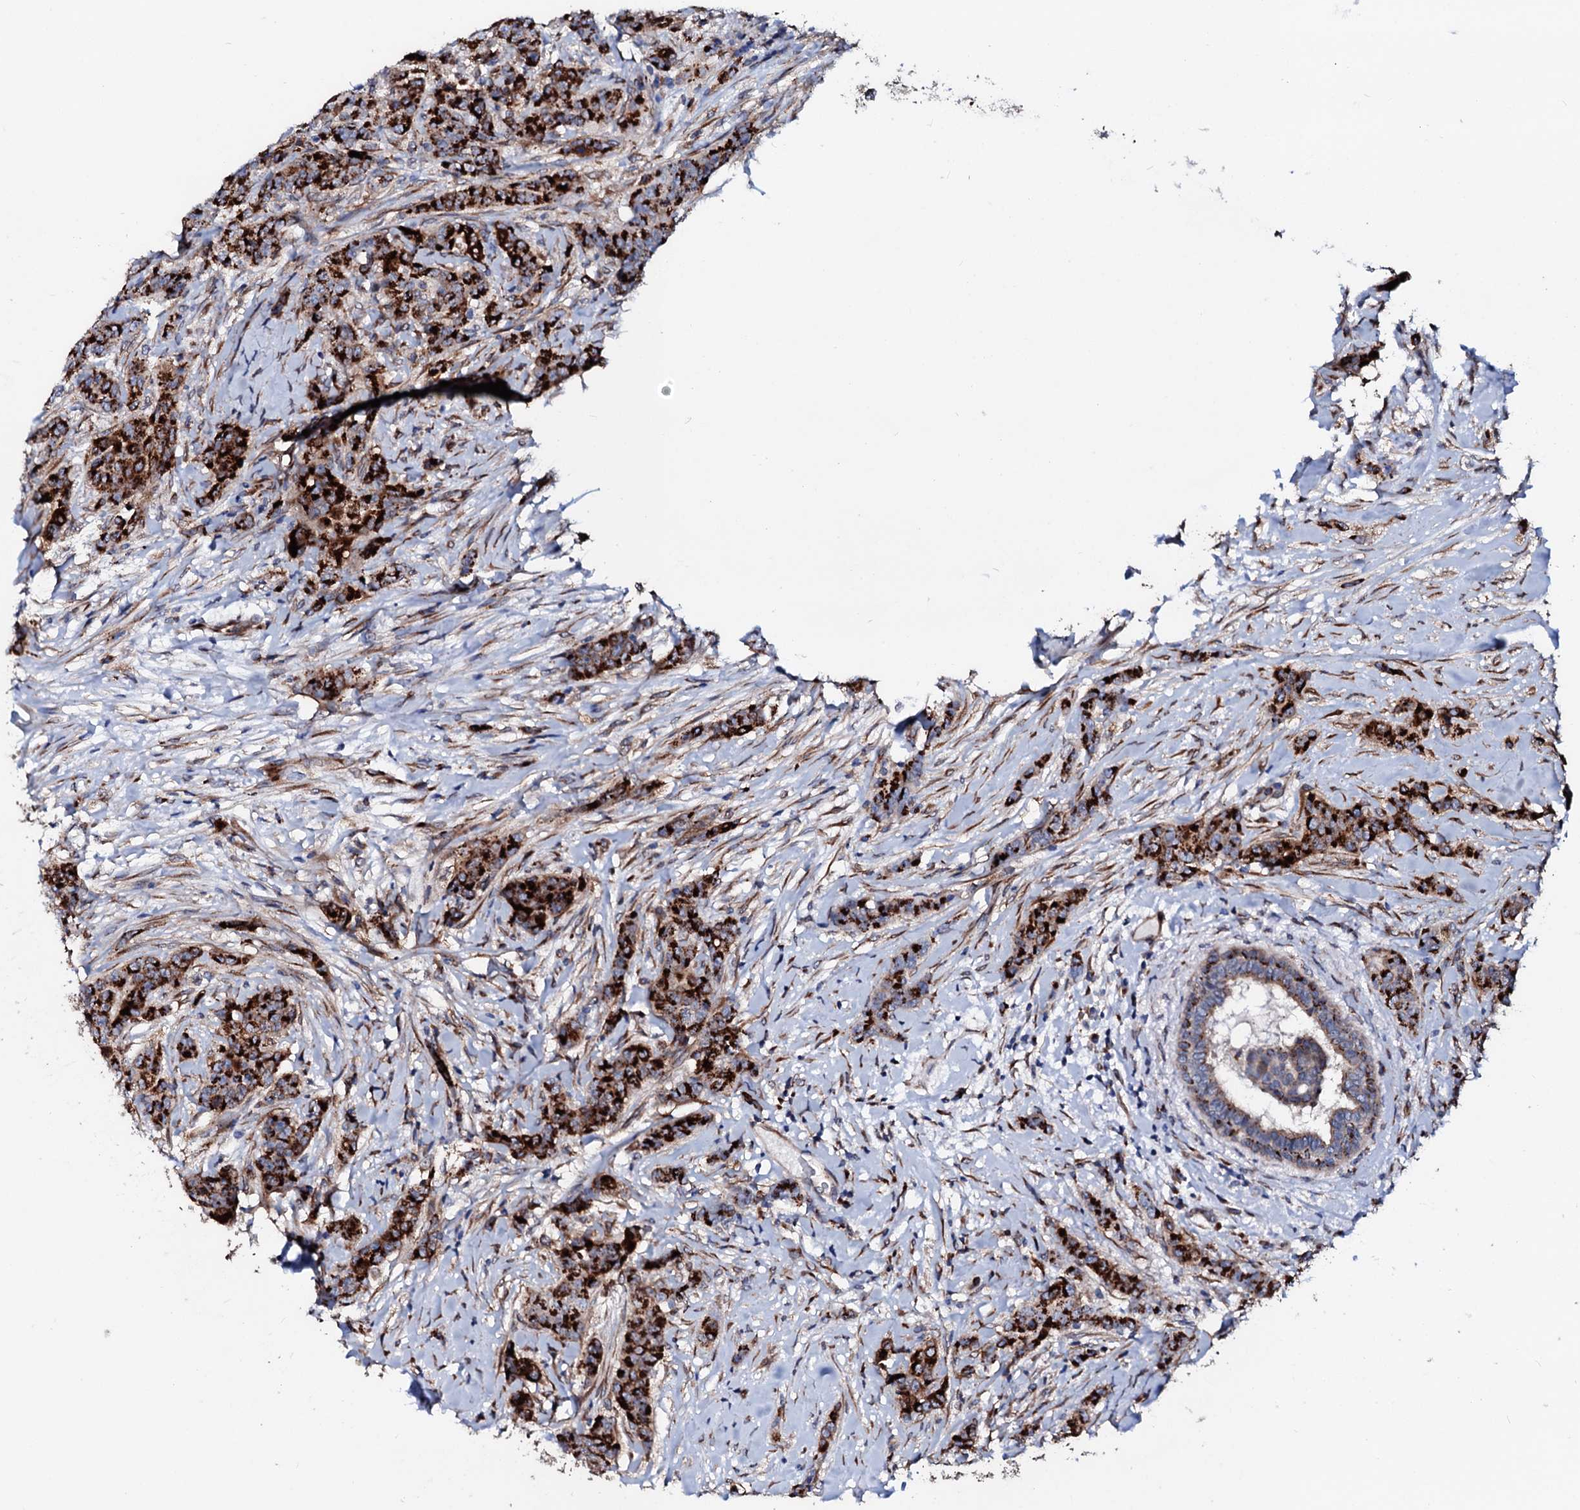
{"staining": {"intensity": "strong", "quantity": ">75%", "location": "cytoplasmic/membranous"}, "tissue": "breast cancer", "cell_type": "Tumor cells", "image_type": "cancer", "snomed": [{"axis": "morphology", "description": "Duct carcinoma"}, {"axis": "topography", "description": "Breast"}], "caption": "A brown stain labels strong cytoplasmic/membranous positivity of a protein in human breast invasive ductal carcinoma tumor cells.", "gene": "TMCO3", "patient": {"sex": "female", "age": 40}}